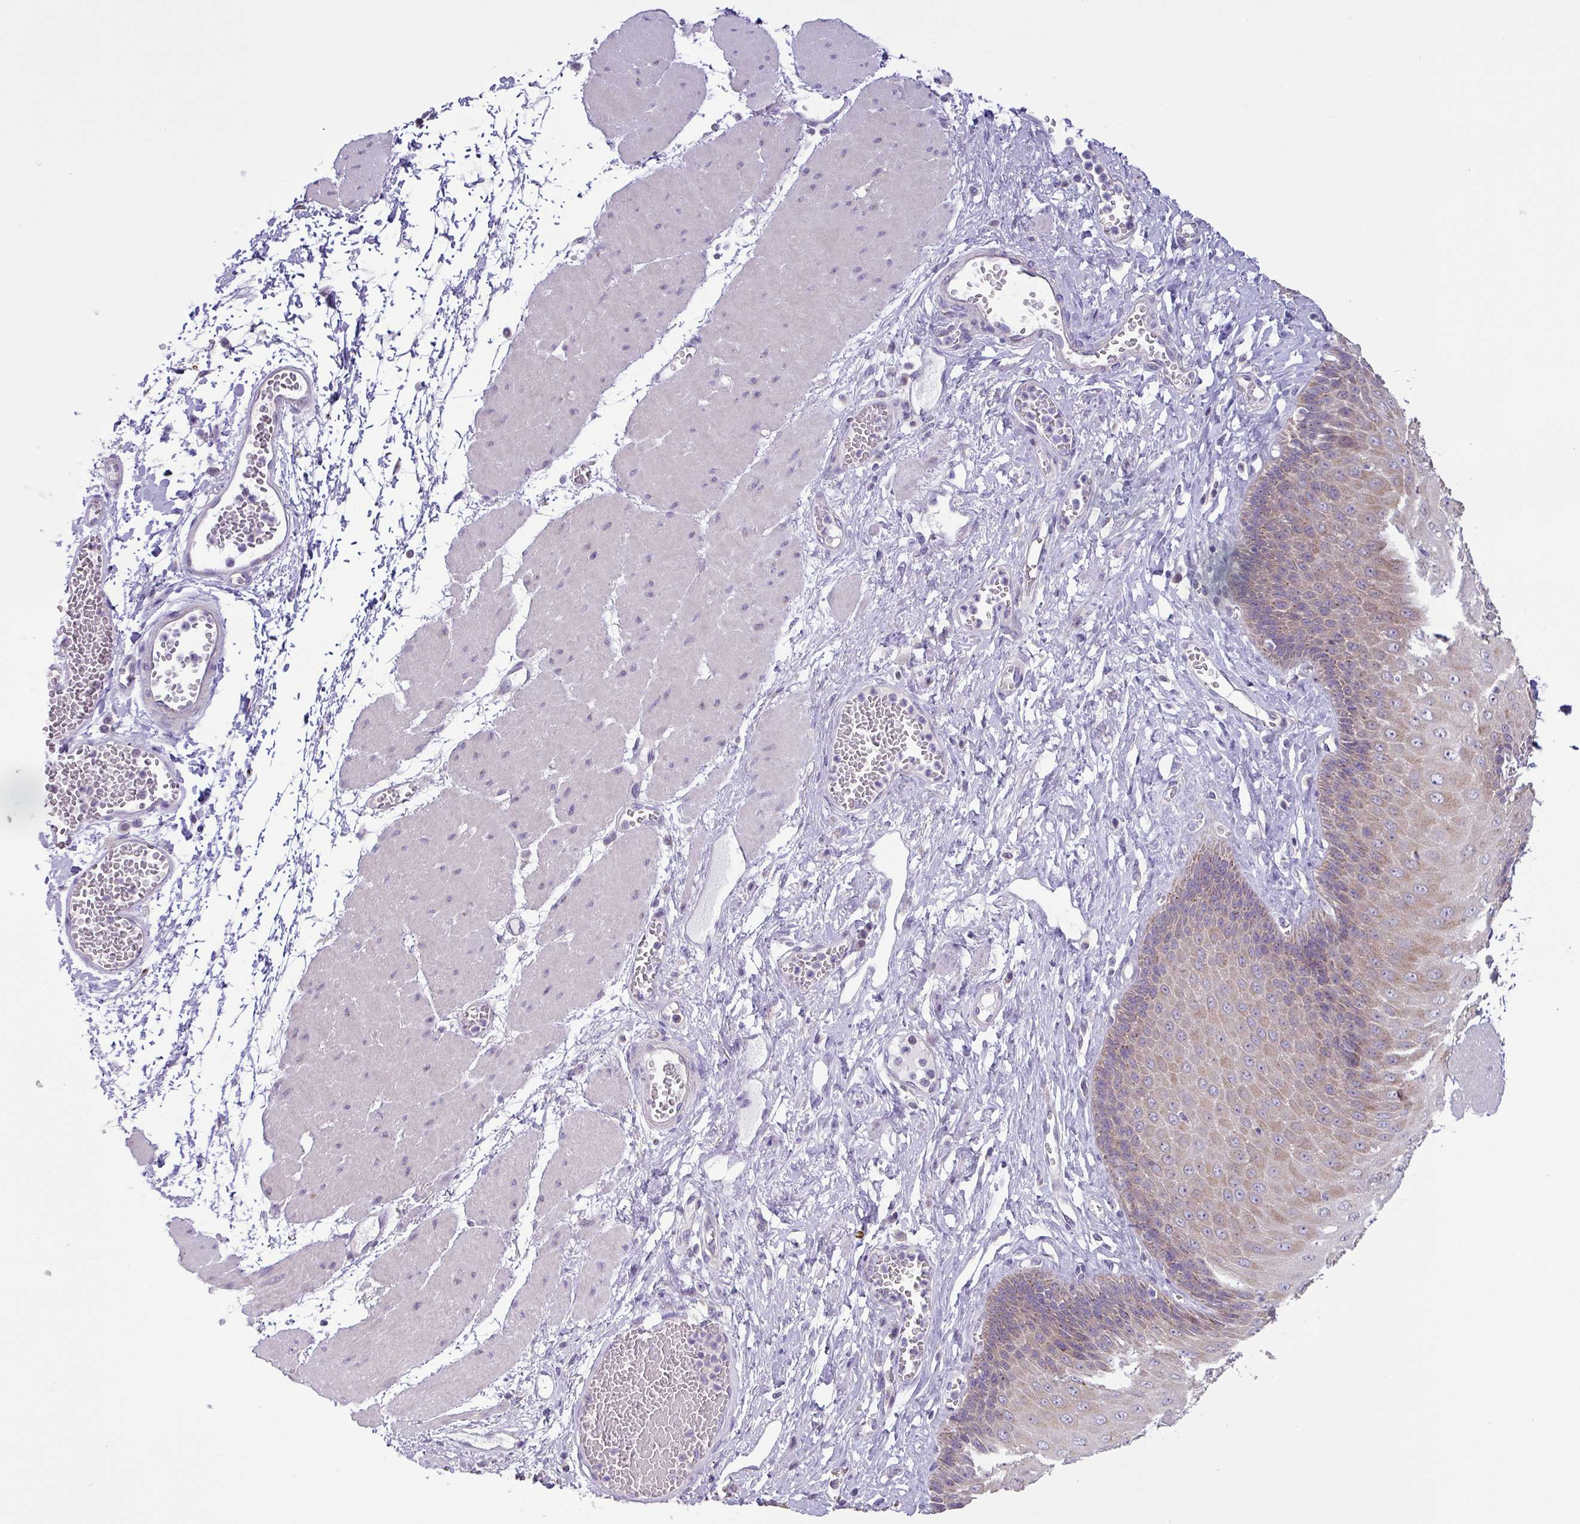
{"staining": {"intensity": "moderate", "quantity": "25%-75%", "location": "cytoplasmic/membranous"}, "tissue": "esophagus", "cell_type": "Squamous epithelial cells", "image_type": "normal", "snomed": [{"axis": "morphology", "description": "Normal tissue, NOS"}, {"axis": "topography", "description": "Esophagus"}], "caption": "This histopathology image shows immunohistochemistry (IHC) staining of normal esophagus, with medium moderate cytoplasmic/membranous staining in approximately 25%-75% of squamous epithelial cells.", "gene": "GALNT12", "patient": {"sex": "male", "age": 60}}